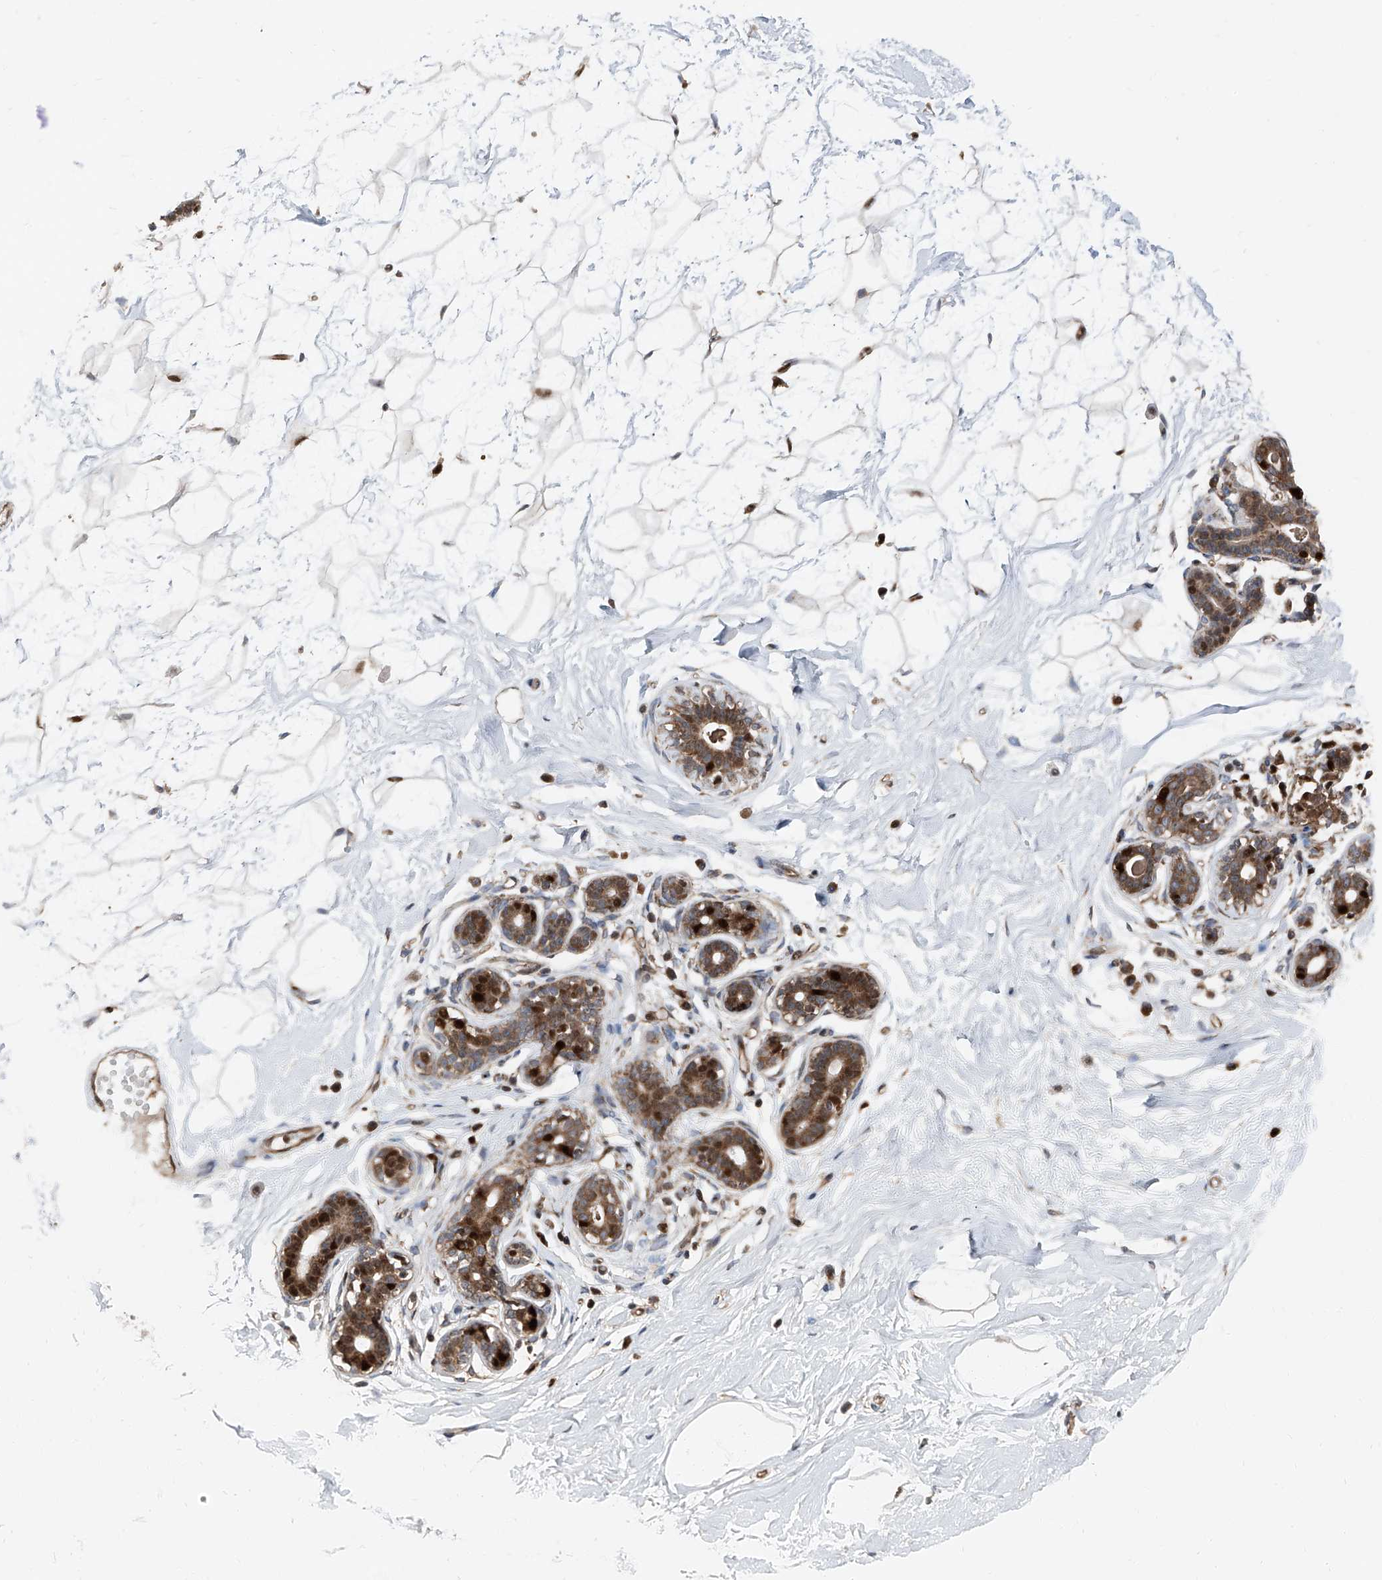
{"staining": {"intensity": "moderate", "quantity": "25%-75%", "location": "cytoplasmic/membranous,nuclear"}, "tissue": "breast", "cell_type": "Adipocytes", "image_type": "normal", "snomed": [{"axis": "morphology", "description": "Normal tissue, NOS"}, {"axis": "morphology", "description": "Adenoma, NOS"}, {"axis": "topography", "description": "Breast"}], "caption": "This image demonstrates immunohistochemistry staining of normal breast, with medium moderate cytoplasmic/membranous,nuclear expression in approximately 25%-75% of adipocytes.", "gene": "FKBP5", "patient": {"sex": "female", "age": 23}}